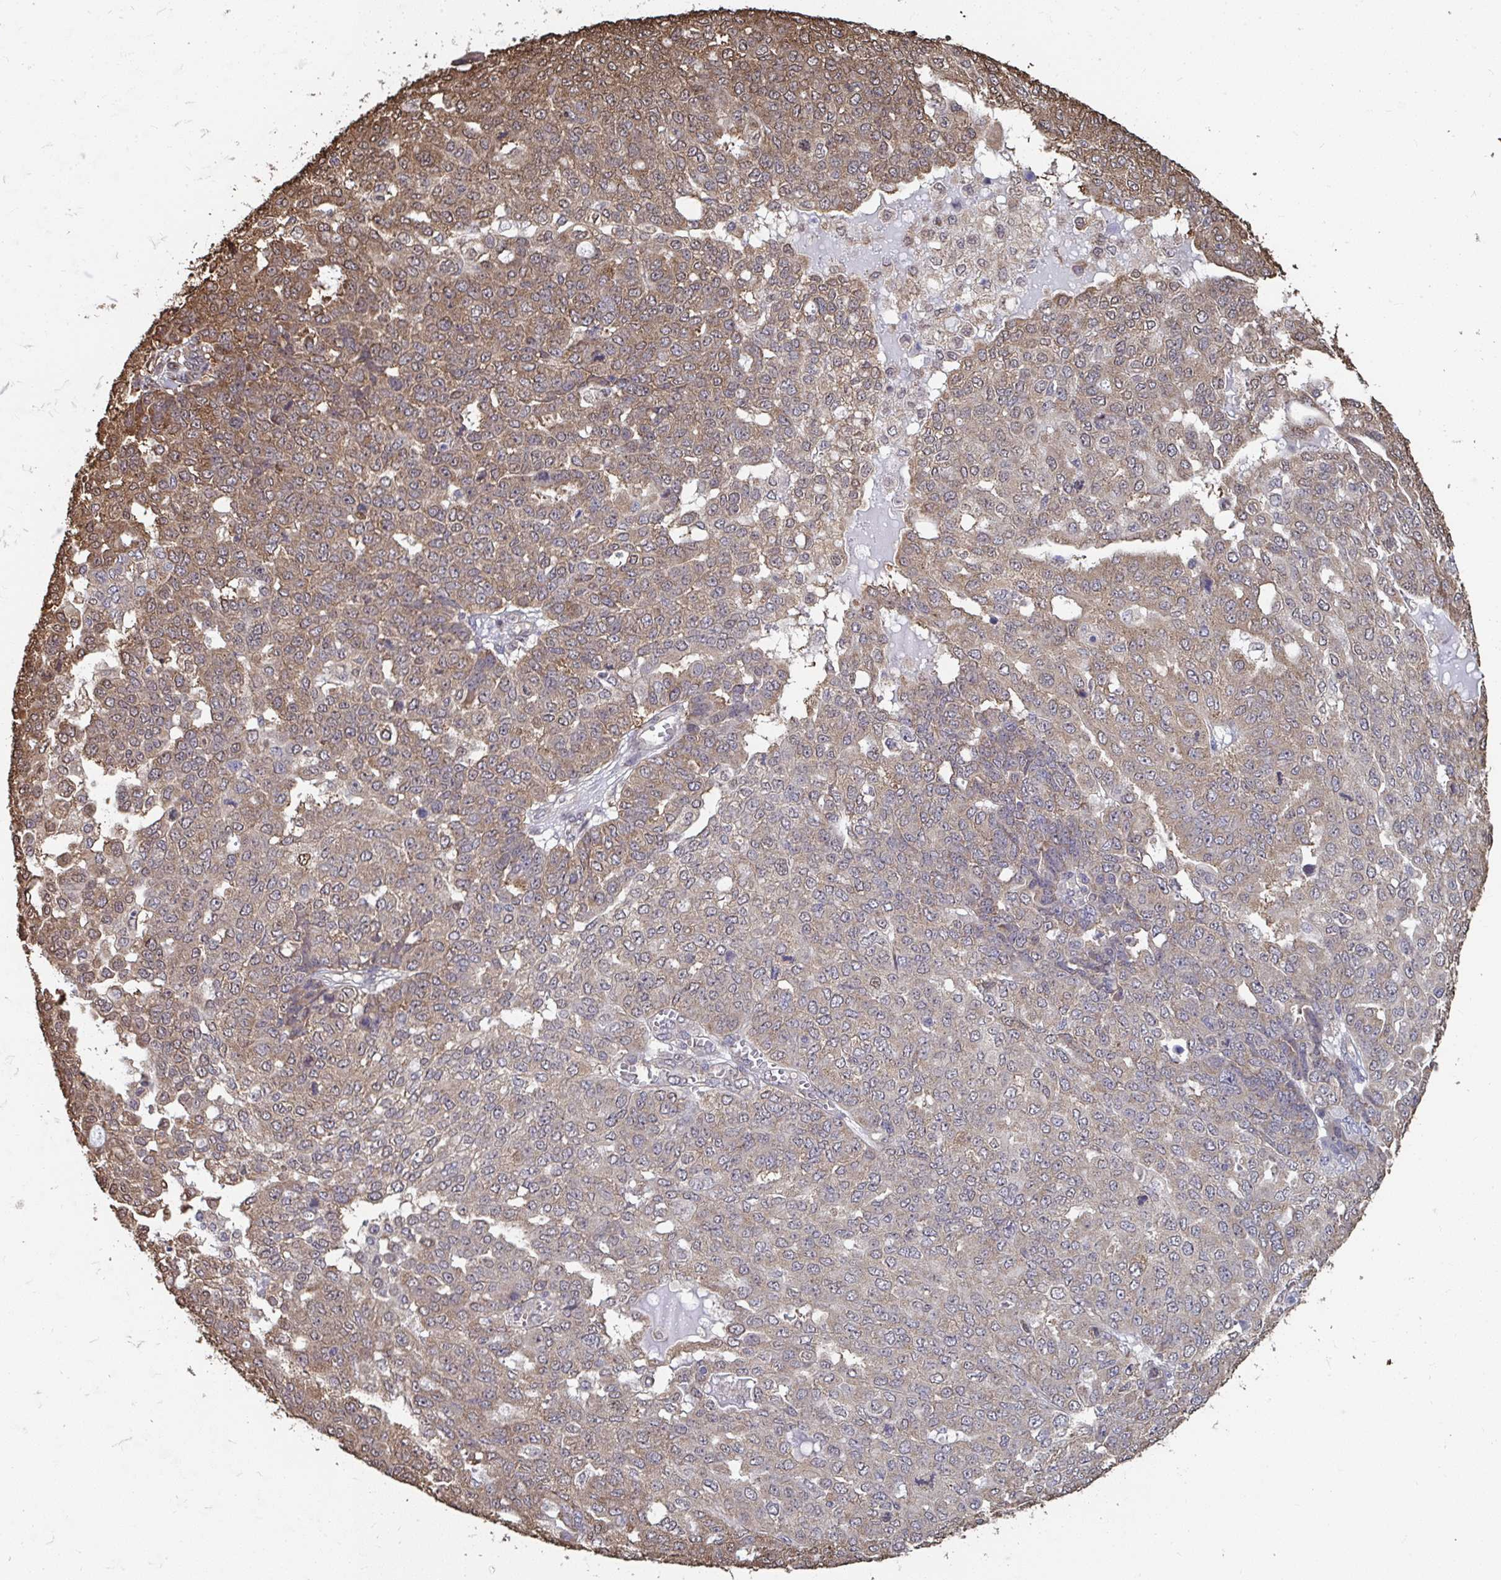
{"staining": {"intensity": "moderate", "quantity": ">75%", "location": "cytoplasmic/membranous"}, "tissue": "ovarian cancer", "cell_type": "Tumor cells", "image_type": "cancer", "snomed": [{"axis": "morphology", "description": "Cystadenocarcinoma, serous, NOS"}, {"axis": "topography", "description": "Soft tissue"}, {"axis": "topography", "description": "Ovary"}], "caption": "This is an image of immunohistochemistry (IHC) staining of serous cystadenocarcinoma (ovarian), which shows moderate positivity in the cytoplasmic/membranous of tumor cells.", "gene": "SYNCRIP", "patient": {"sex": "female", "age": 57}}